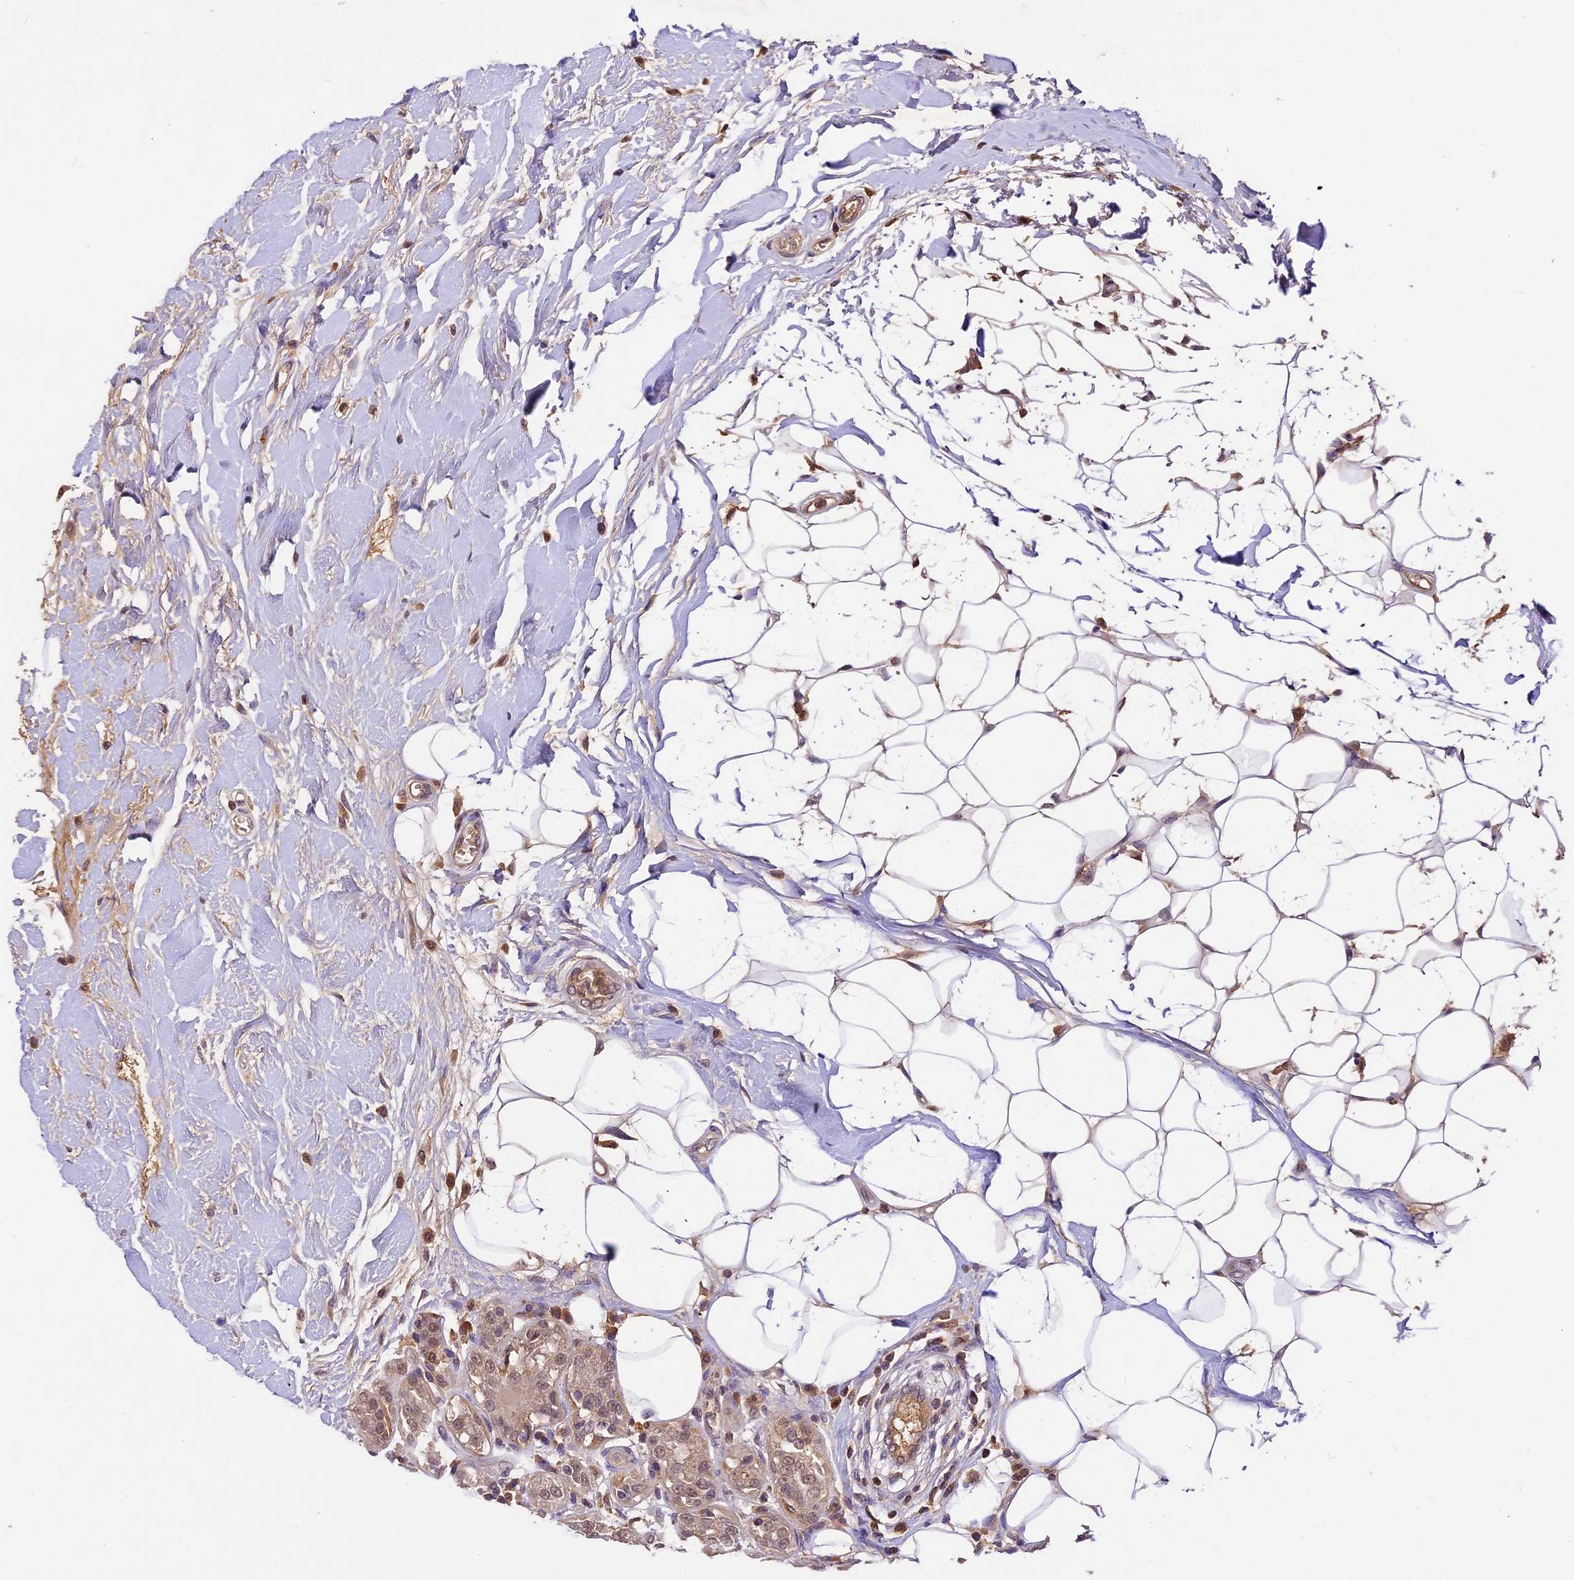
{"staining": {"intensity": "weak", "quantity": ">75%", "location": "cytoplasmic/membranous,nuclear"}, "tissue": "breast cancer", "cell_type": "Tumor cells", "image_type": "cancer", "snomed": [{"axis": "morphology", "description": "Duct carcinoma"}, {"axis": "topography", "description": "Breast"}], "caption": "Protein expression analysis of human breast cancer reveals weak cytoplasmic/membranous and nuclear expression in about >75% of tumor cells.", "gene": "ATP10A", "patient": {"sex": "female", "age": 27}}